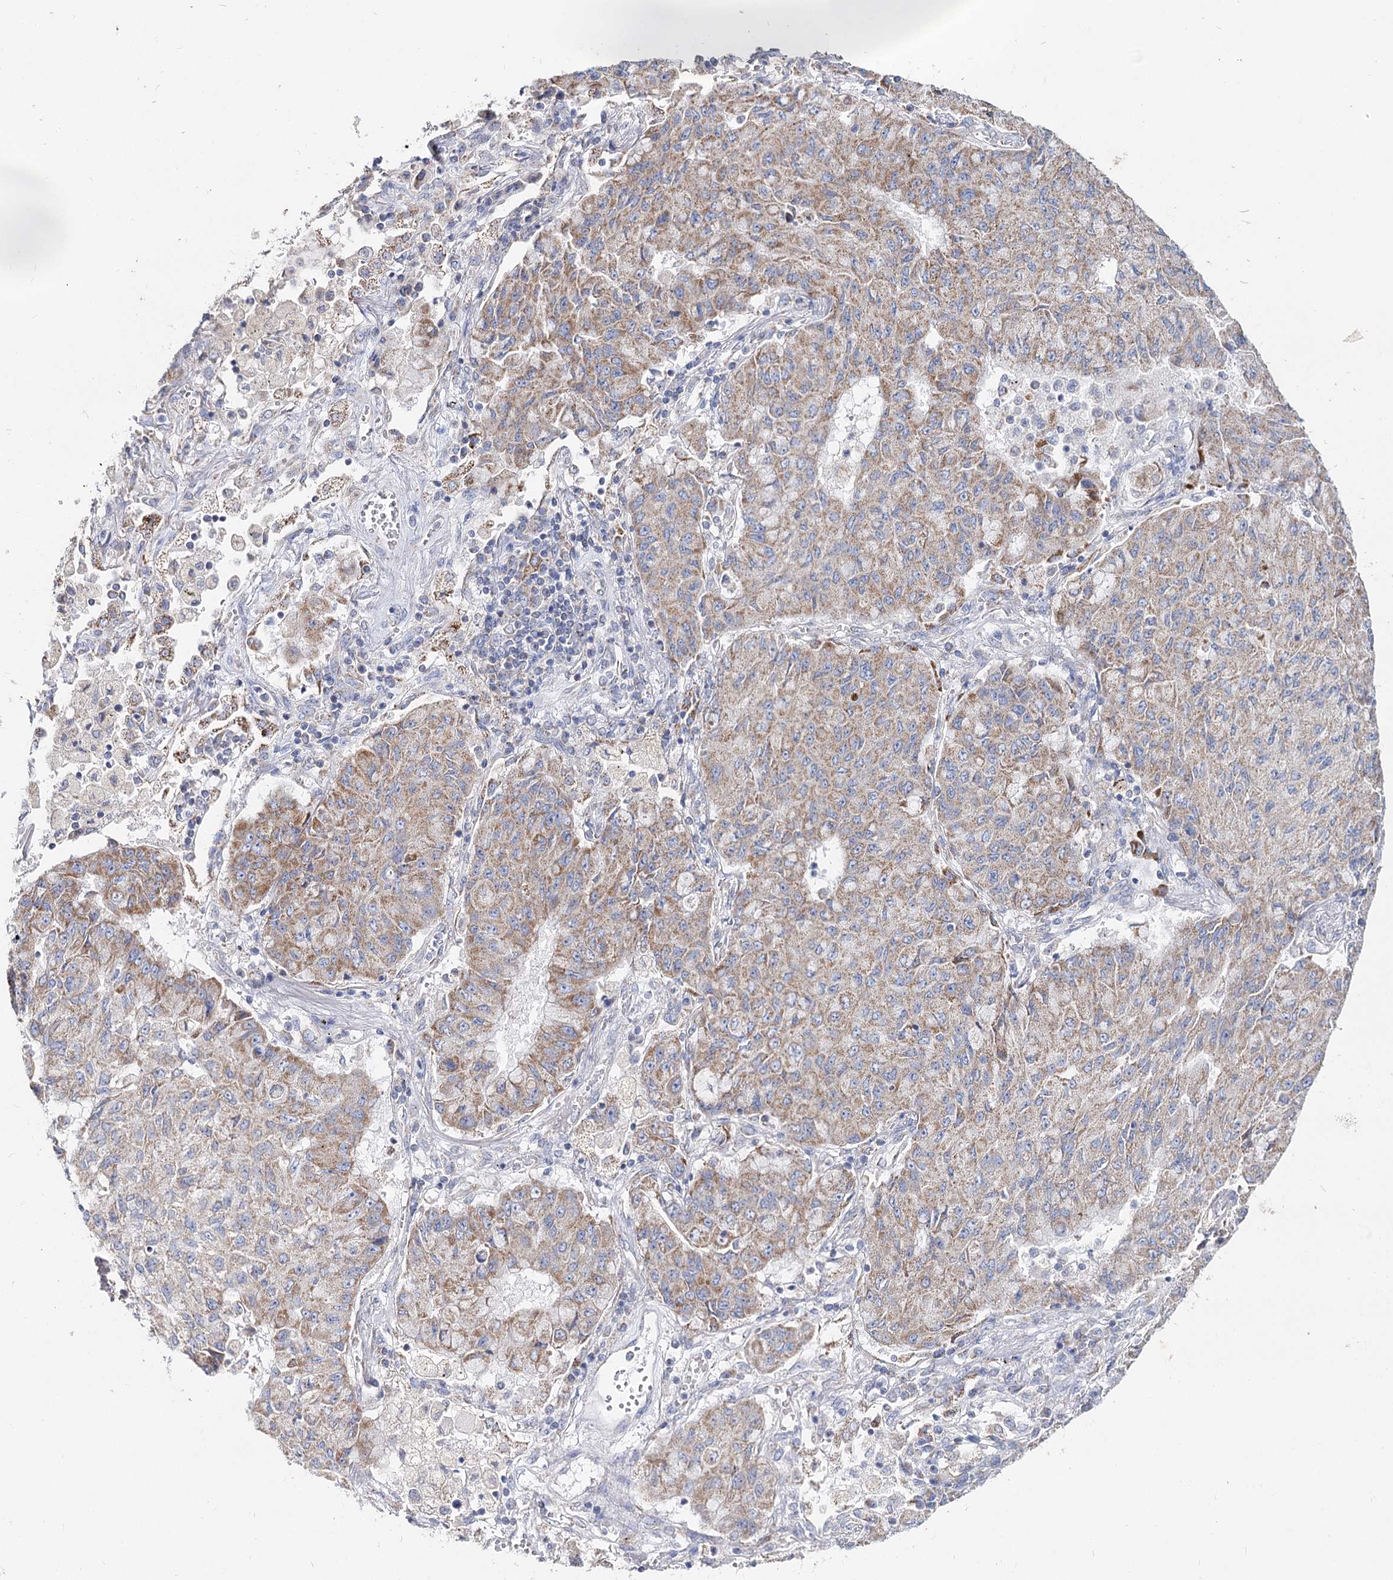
{"staining": {"intensity": "weak", "quantity": ">75%", "location": "cytoplasmic/membranous"}, "tissue": "lung cancer", "cell_type": "Tumor cells", "image_type": "cancer", "snomed": [{"axis": "morphology", "description": "Squamous cell carcinoma, NOS"}, {"axis": "topography", "description": "Lung"}], "caption": "Tumor cells exhibit low levels of weak cytoplasmic/membranous positivity in about >75% of cells in human squamous cell carcinoma (lung). (Brightfield microscopy of DAB IHC at high magnification).", "gene": "MCCC2", "patient": {"sex": "male", "age": 74}}